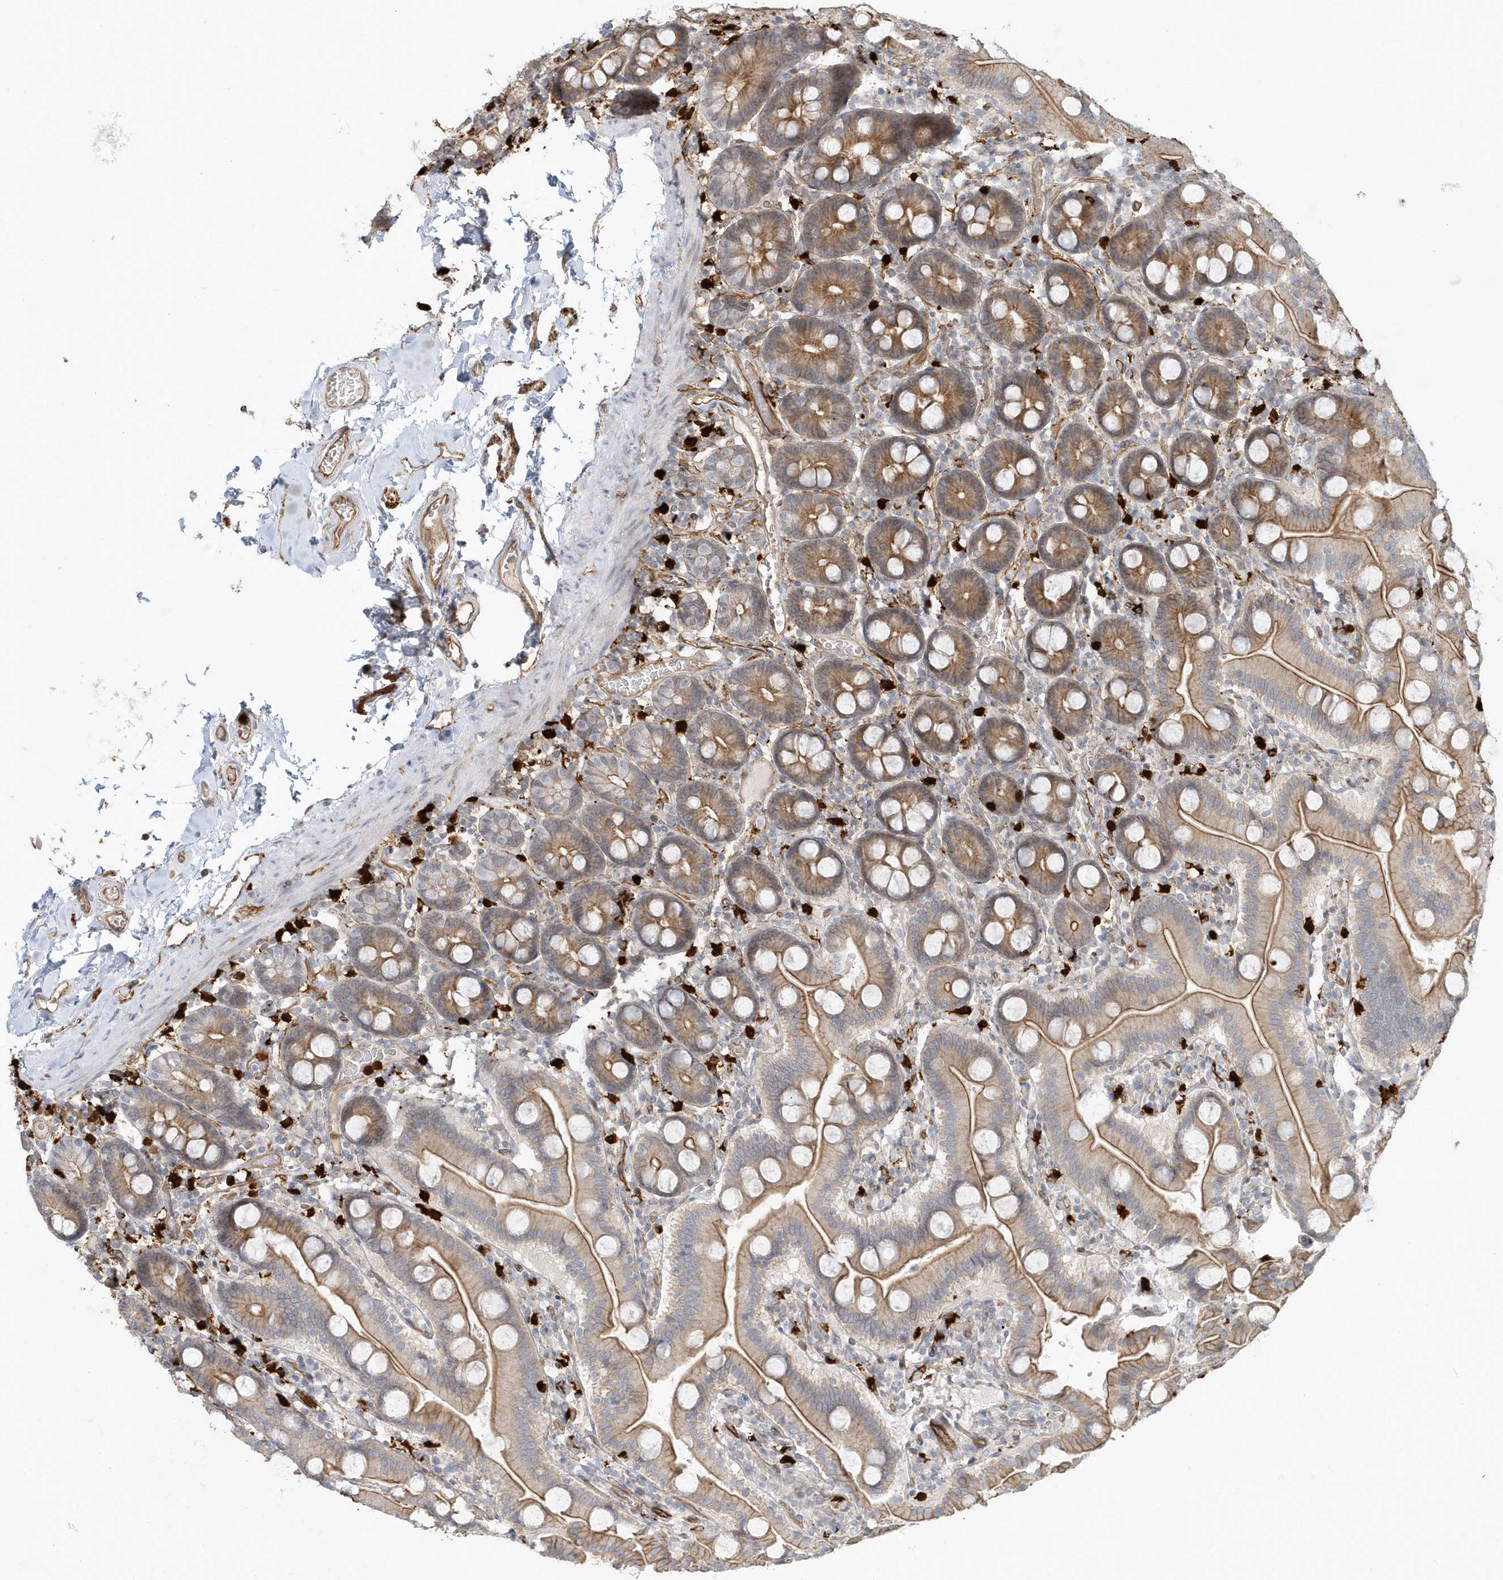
{"staining": {"intensity": "moderate", "quantity": ">75%", "location": "cytoplasmic/membranous"}, "tissue": "duodenum", "cell_type": "Glandular cells", "image_type": "normal", "snomed": [{"axis": "morphology", "description": "Normal tissue, NOS"}, {"axis": "topography", "description": "Duodenum"}], "caption": "The histopathology image shows a brown stain indicating the presence of a protein in the cytoplasmic/membranous of glandular cells in duodenum. The protein is shown in brown color, while the nuclei are stained blue.", "gene": "DNAH1", "patient": {"sex": "male", "age": 55}}